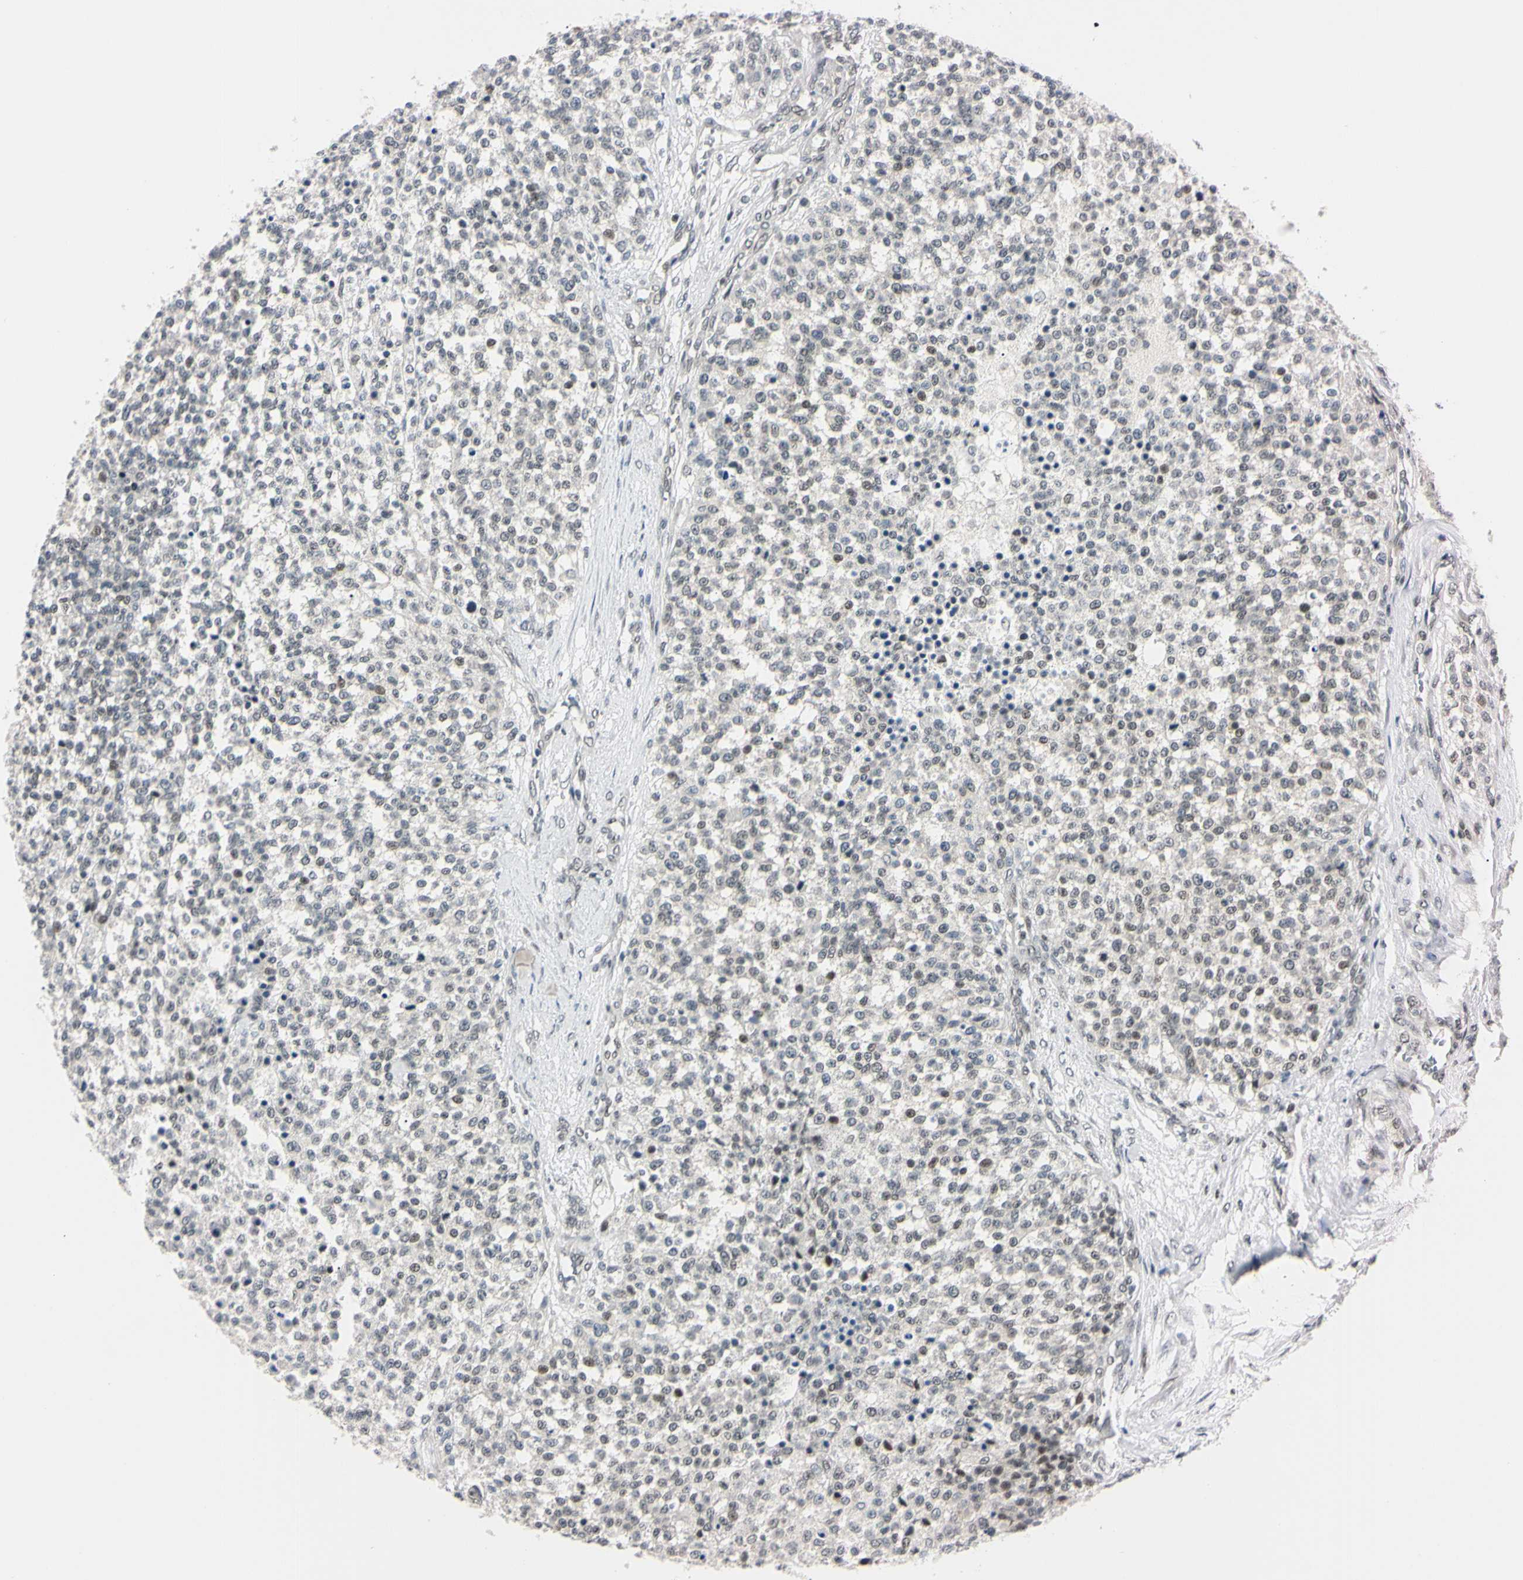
{"staining": {"intensity": "weak", "quantity": "<25%", "location": "nuclear"}, "tissue": "testis cancer", "cell_type": "Tumor cells", "image_type": "cancer", "snomed": [{"axis": "morphology", "description": "Seminoma, NOS"}, {"axis": "topography", "description": "Testis"}], "caption": "Protein analysis of testis cancer demonstrates no significant expression in tumor cells.", "gene": "C1orf174", "patient": {"sex": "male", "age": 59}}